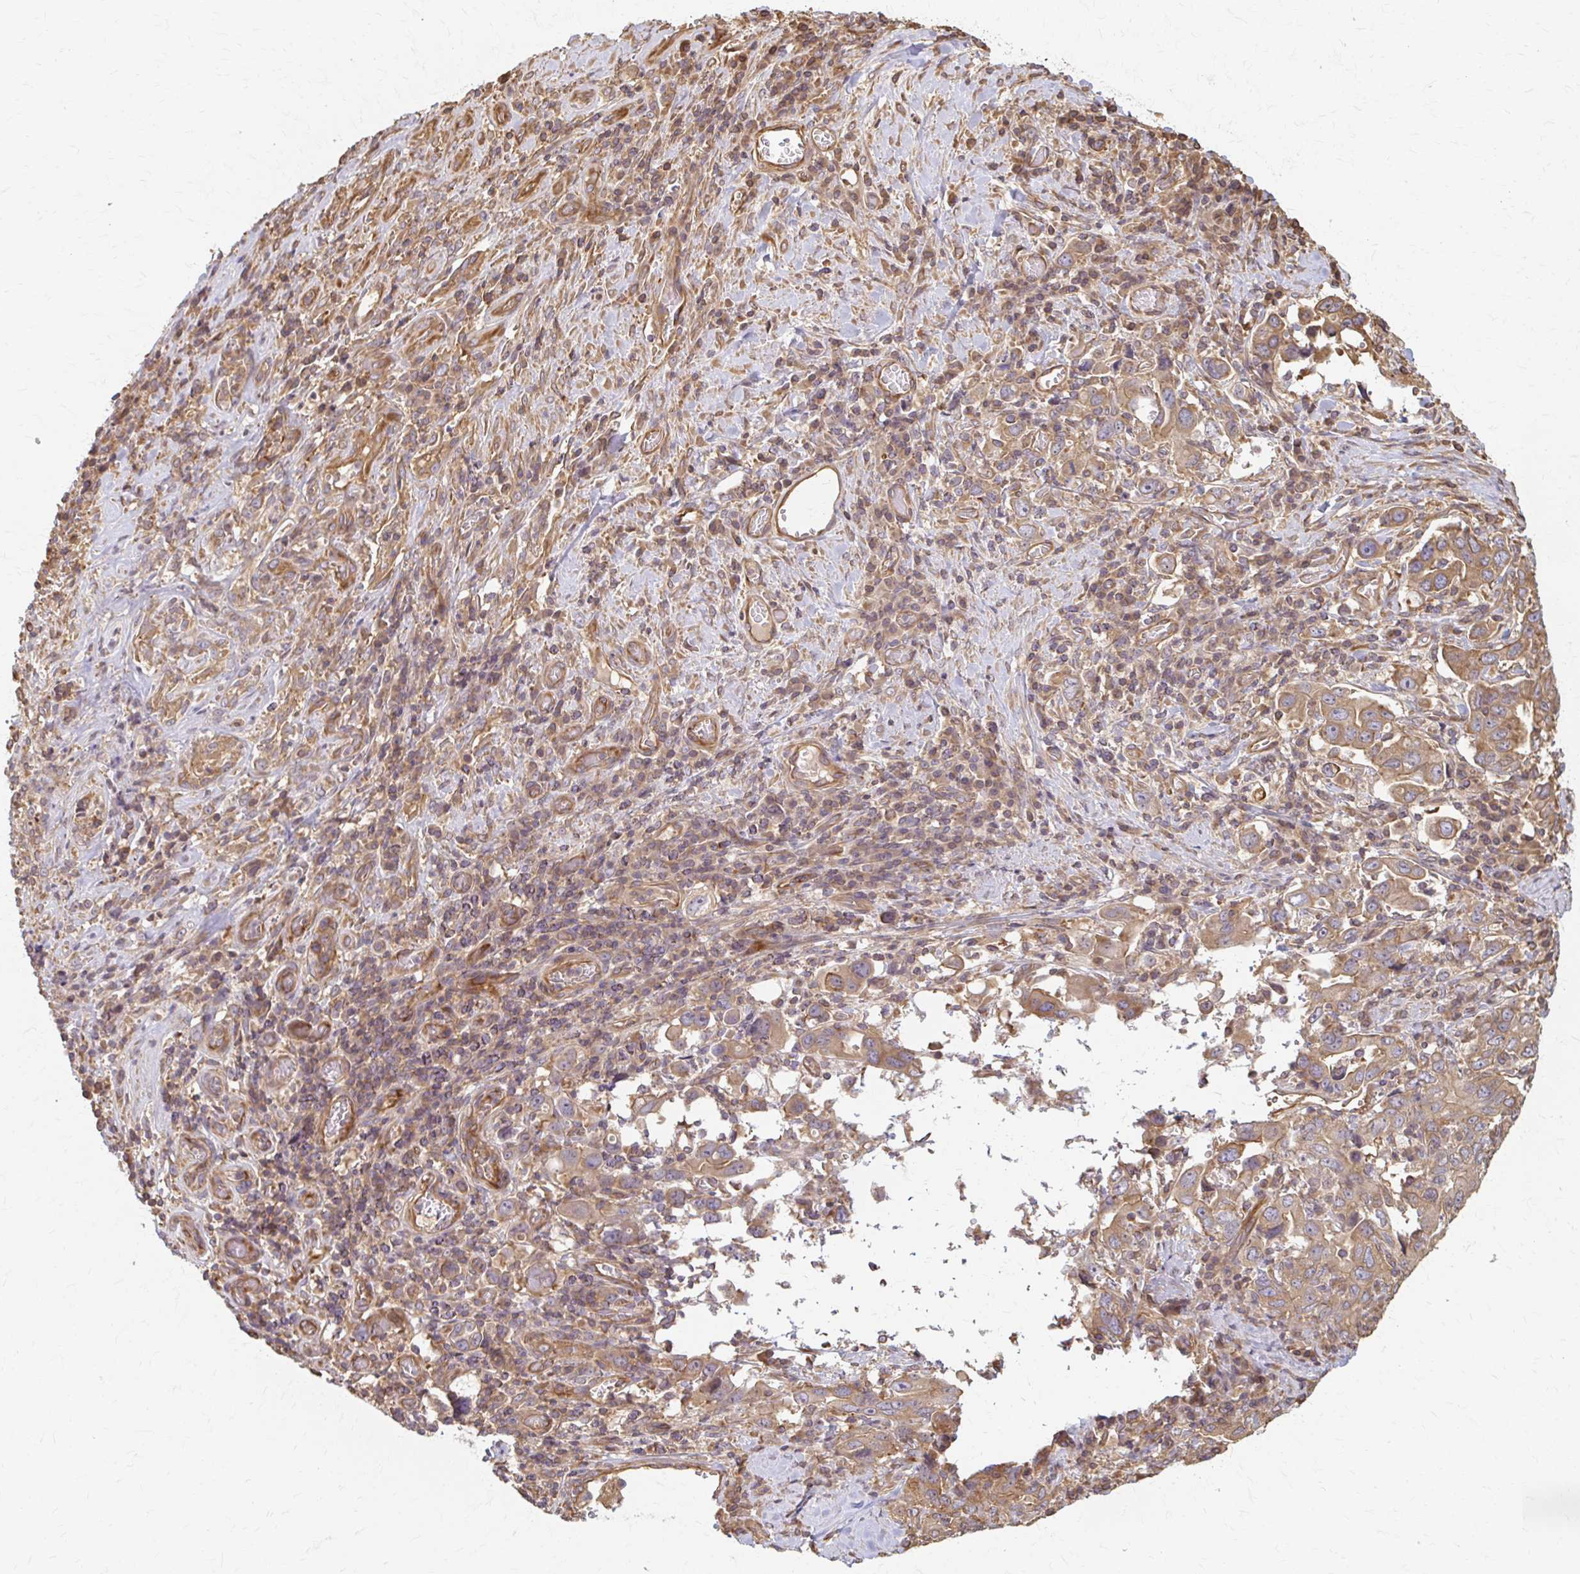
{"staining": {"intensity": "moderate", "quantity": ">75%", "location": "cytoplasmic/membranous"}, "tissue": "stomach cancer", "cell_type": "Tumor cells", "image_type": "cancer", "snomed": [{"axis": "morphology", "description": "Adenocarcinoma, NOS"}, {"axis": "topography", "description": "Stomach, upper"}, {"axis": "topography", "description": "Stomach"}], "caption": "Immunohistochemistry (IHC) staining of stomach cancer, which displays medium levels of moderate cytoplasmic/membranous expression in approximately >75% of tumor cells indicating moderate cytoplasmic/membranous protein staining. The staining was performed using DAB (brown) for protein detection and nuclei were counterstained in hematoxylin (blue).", "gene": "ARHGAP35", "patient": {"sex": "male", "age": 62}}